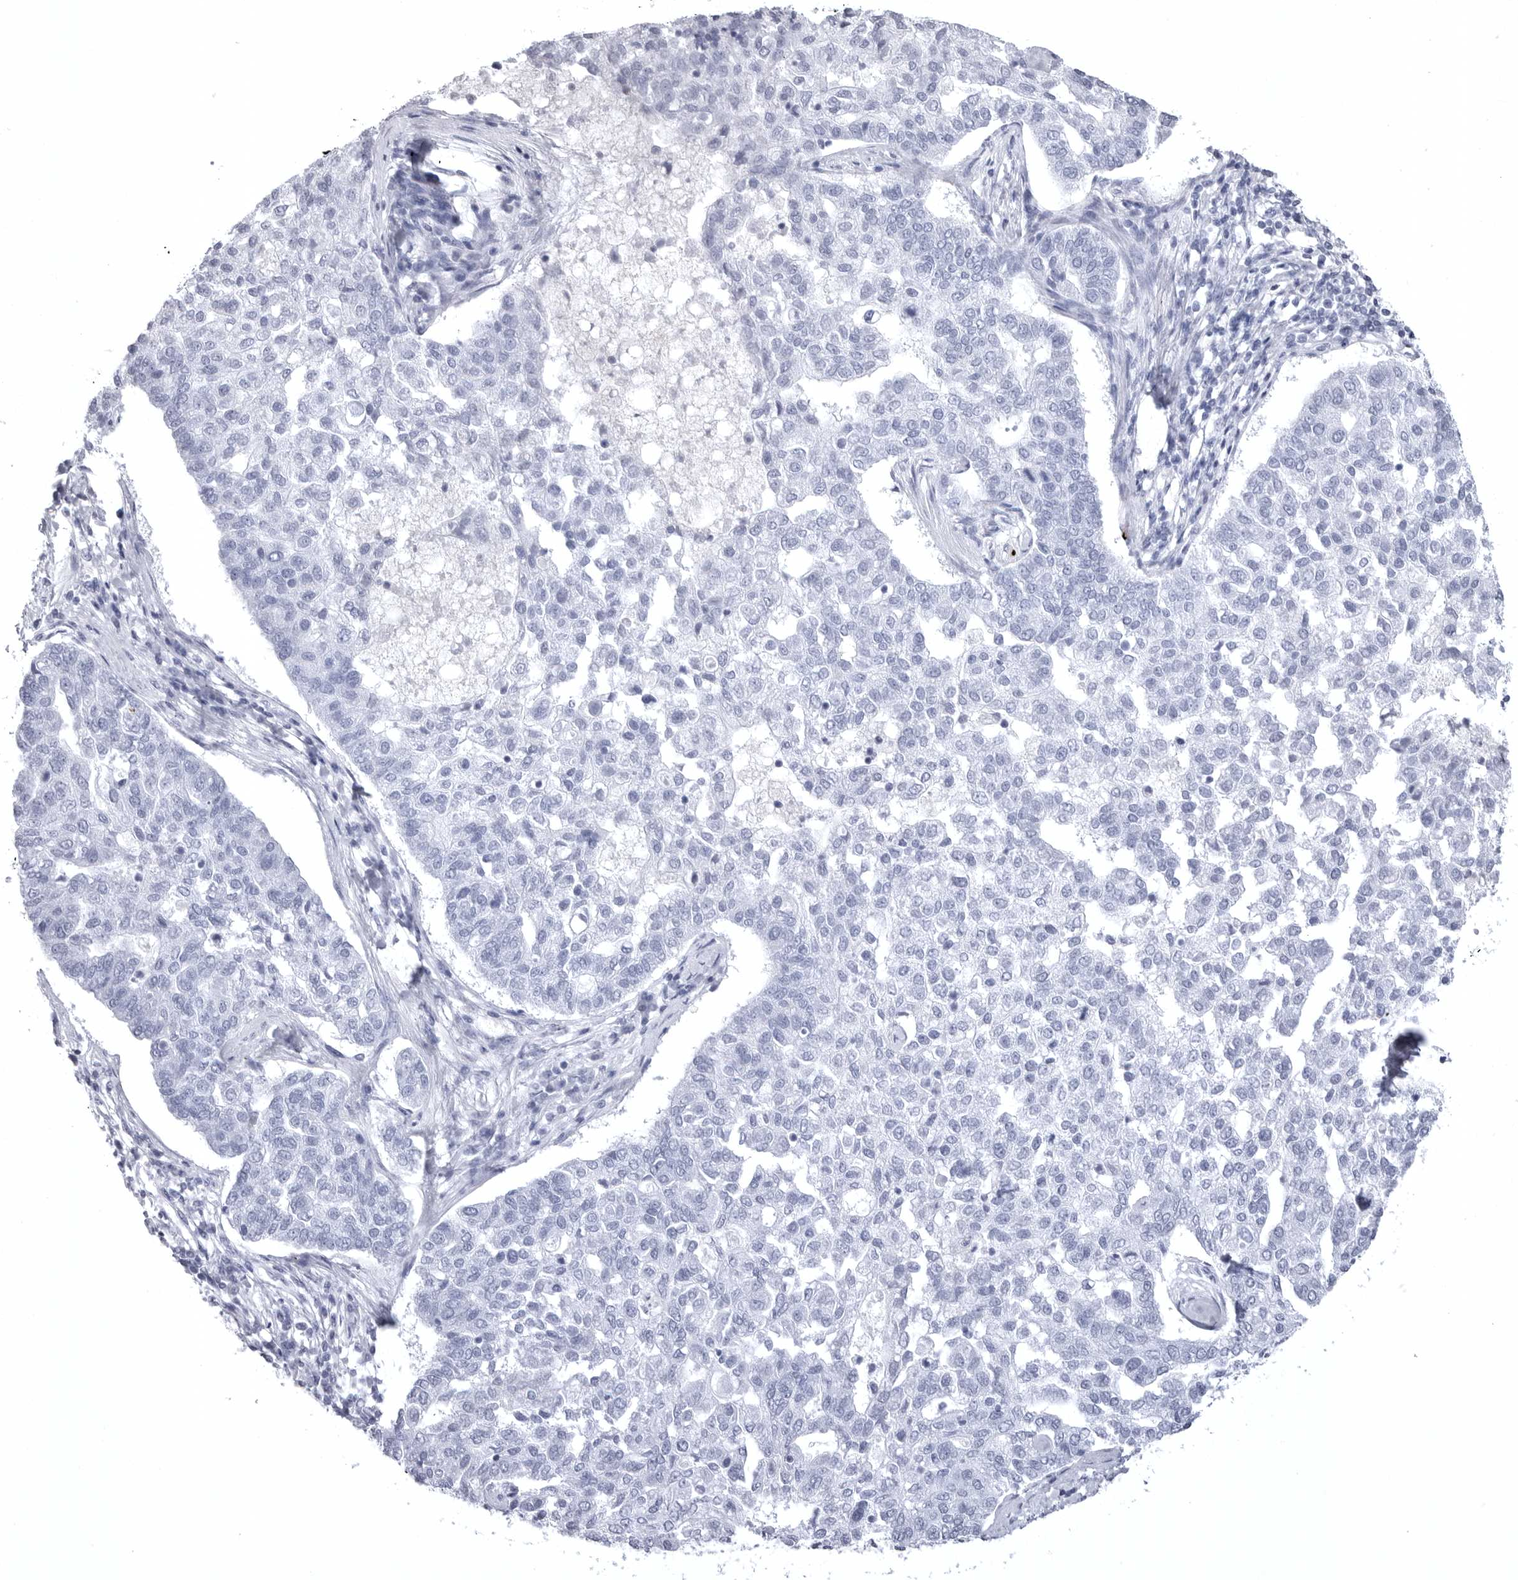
{"staining": {"intensity": "negative", "quantity": "none", "location": "none"}, "tissue": "pancreatic cancer", "cell_type": "Tumor cells", "image_type": "cancer", "snomed": [{"axis": "morphology", "description": "Adenocarcinoma, NOS"}, {"axis": "topography", "description": "Pancreas"}], "caption": "Tumor cells show no significant positivity in pancreatic adenocarcinoma.", "gene": "COL26A1", "patient": {"sex": "female", "age": 61}}